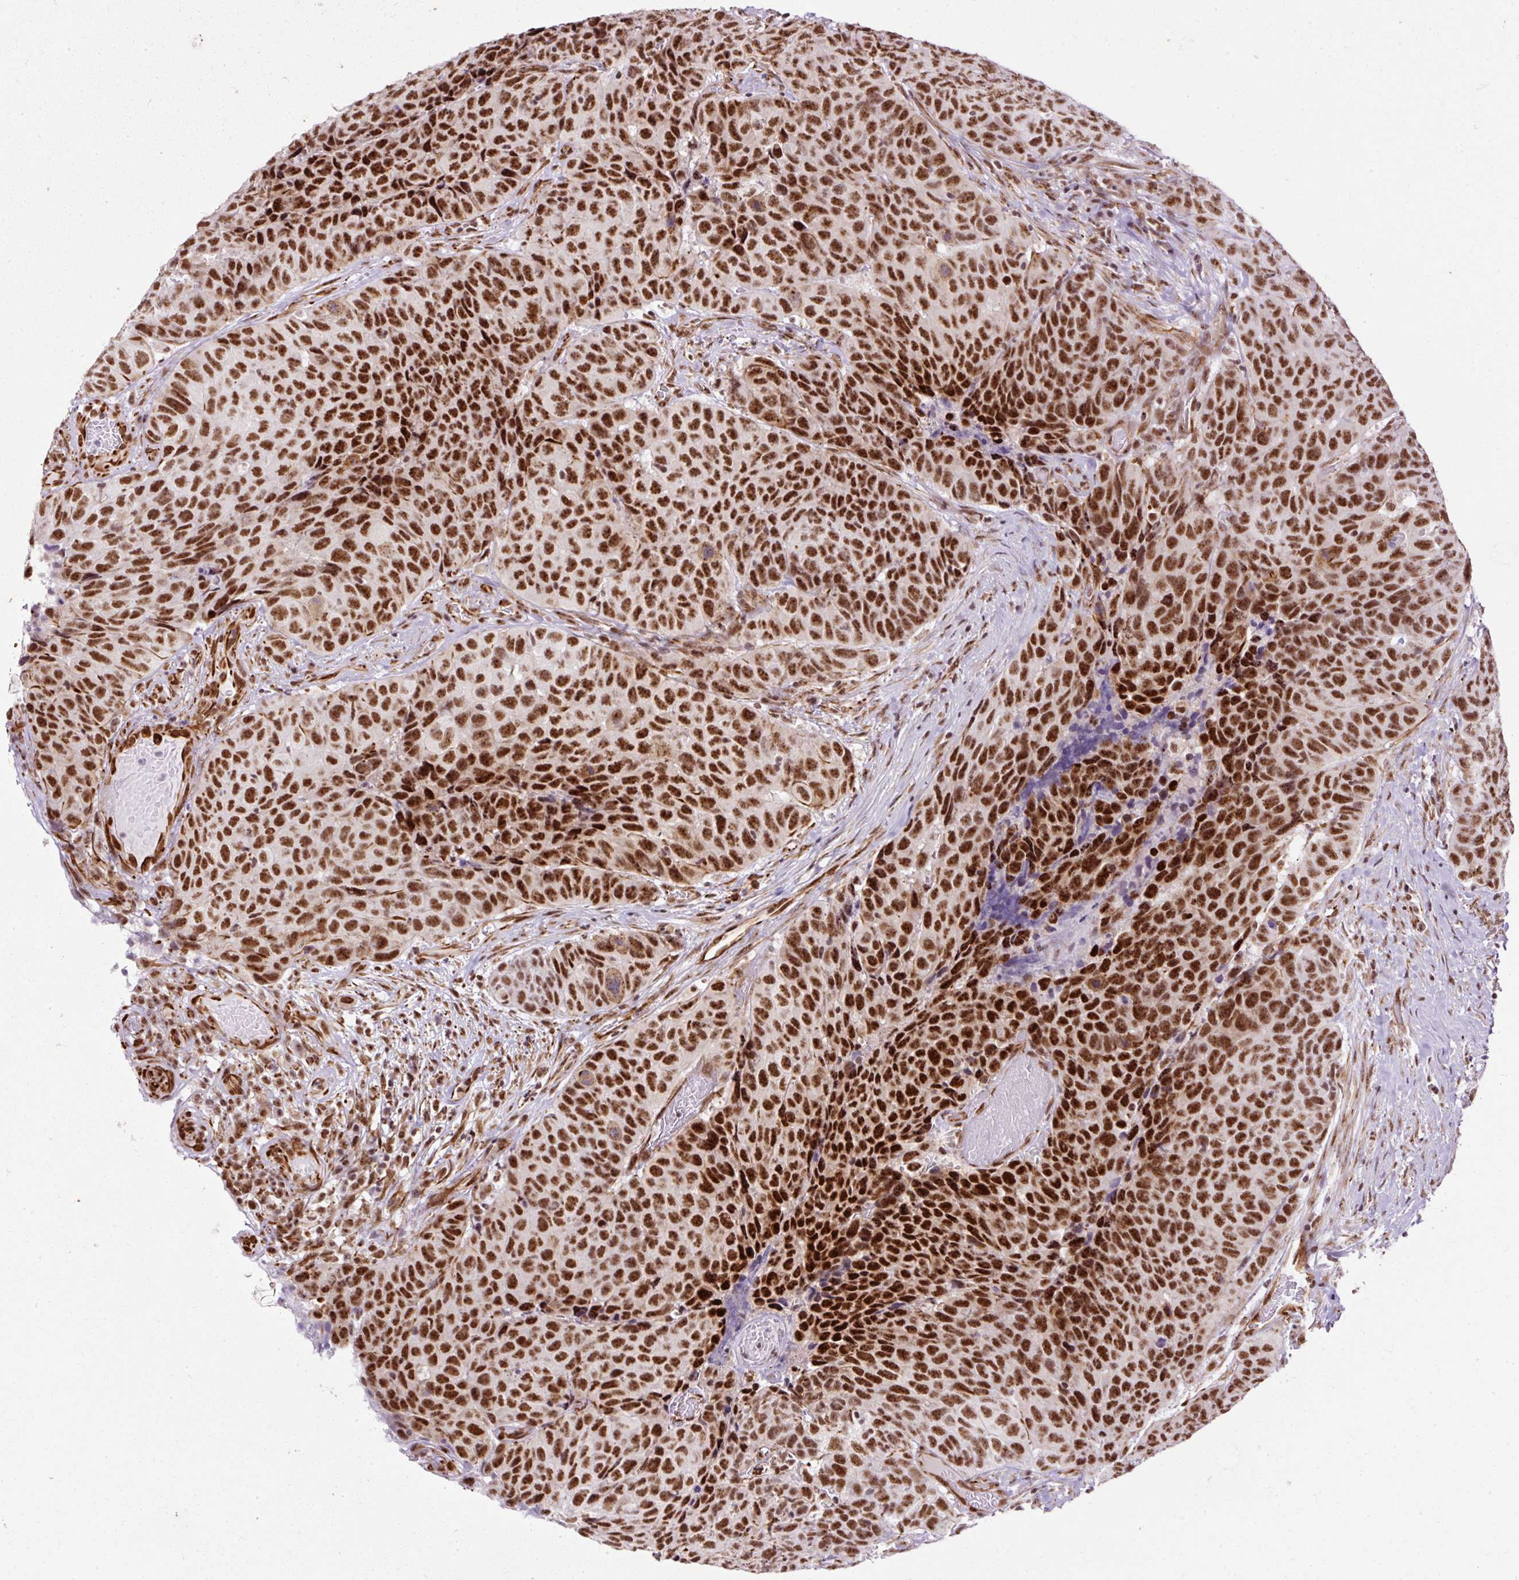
{"staining": {"intensity": "strong", "quantity": ">75%", "location": "nuclear"}, "tissue": "head and neck cancer", "cell_type": "Tumor cells", "image_type": "cancer", "snomed": [{"axis": "morphology", "description": "Squamous cell carcinoma, NOS"}, {"axis": "topography", "description": "Head-Neck"}], "caption": "This micrograph reveals head and neck cancer stained with IHC to label a protein in brown. The nuclear of tumor cells show strong positivity for the protein. Nuclei are counter-stained blue.", "gene": "LUC7L2", "patient": {"sex": "male", "age": 66}}